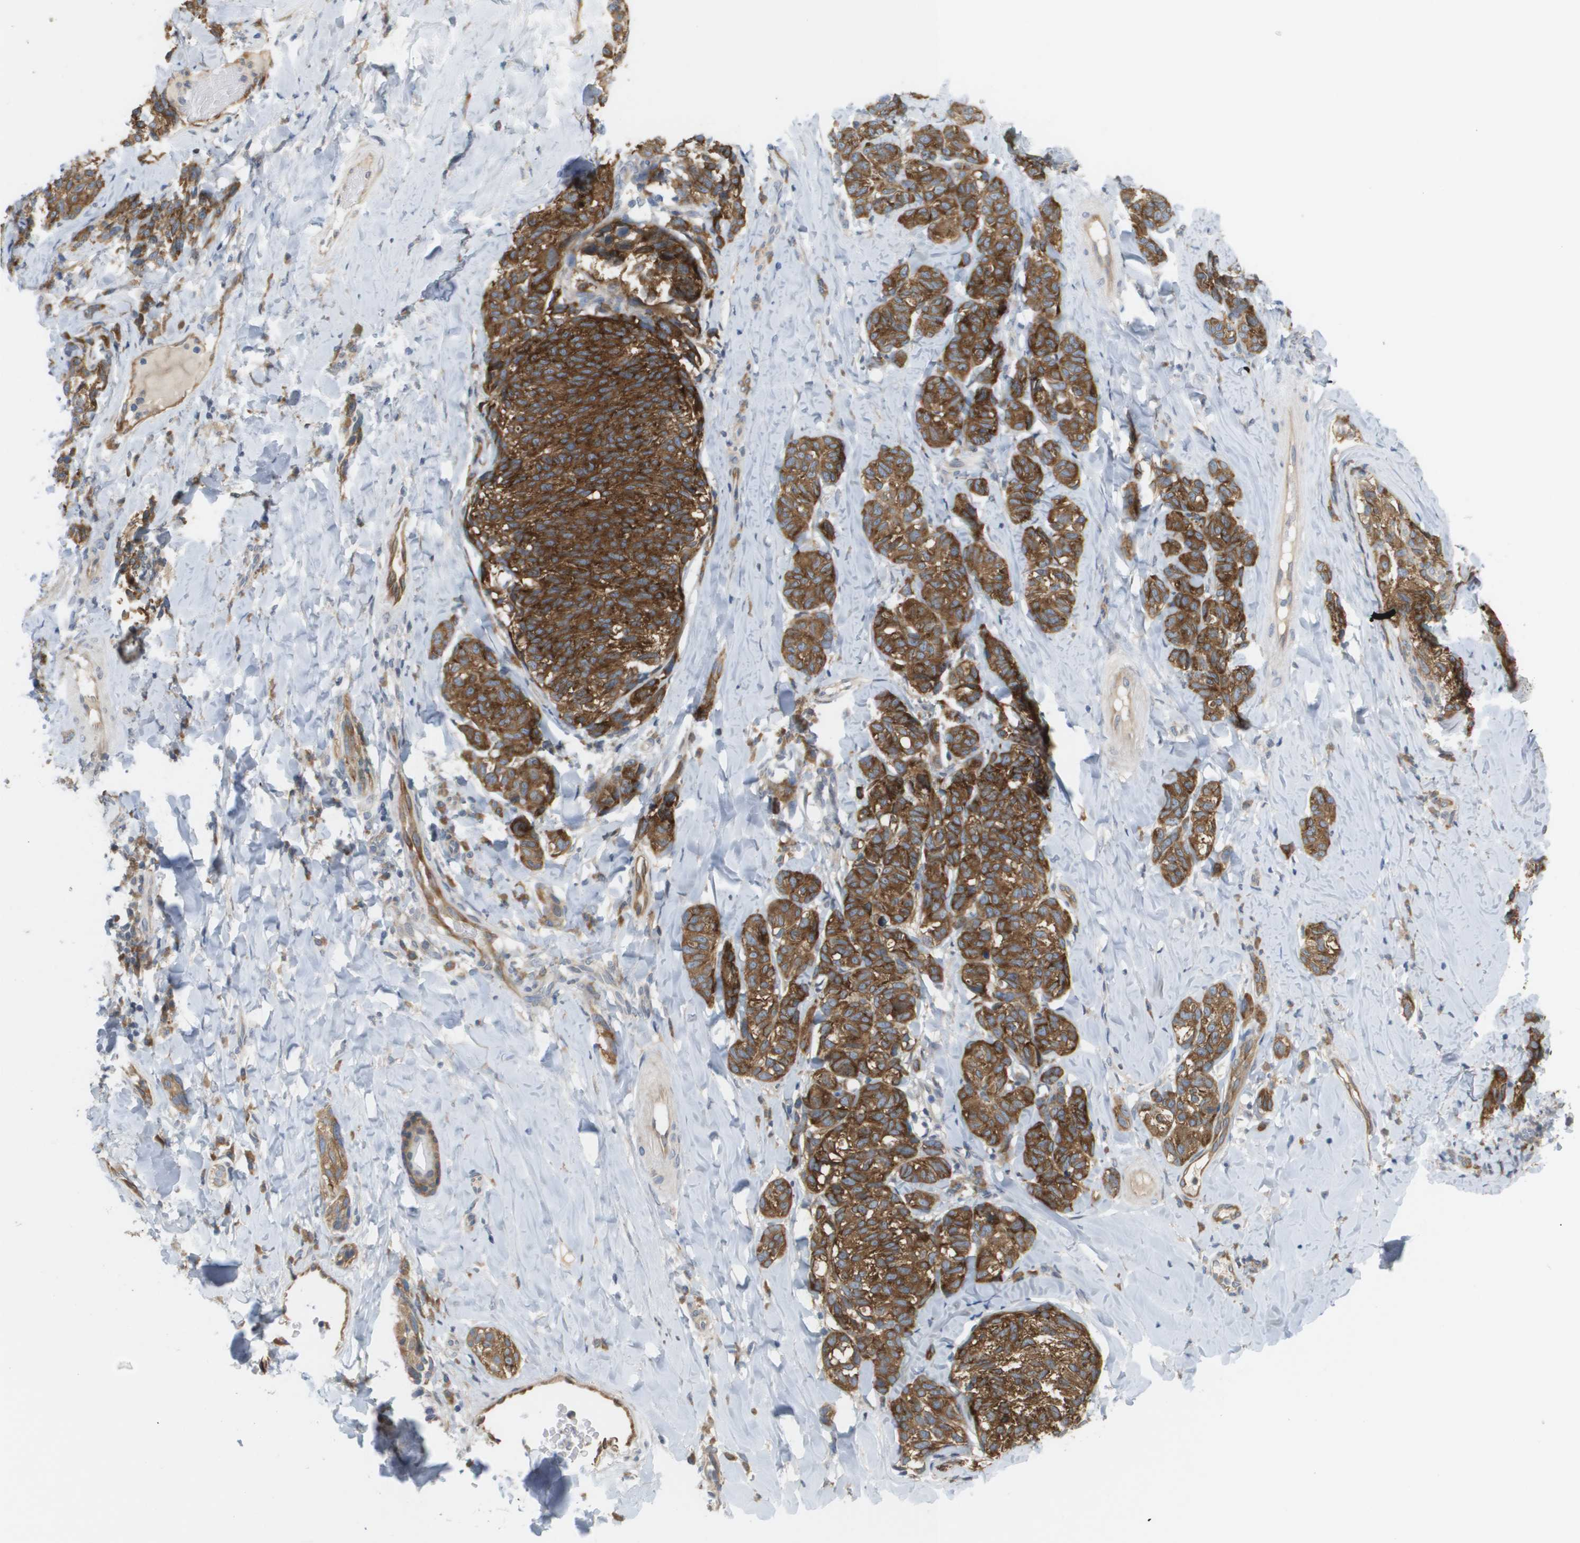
{"staining": {"intensity": "strong", "quantity": ">75%", "location": "cytoplasmic/membranous"}, "tissue": "melanoma", "cell_type": "Tumor cells", "image_type": "cancer", "snomed": [{"axis": "morphology", "description": "Malignant melanoma, NOS"}, {"axis": "topography", "description": "Skin"}], "caption": "Immunohistochemical staining of malignant melanoma displays strong cytoplasmic/membranous protein expression in about >75% of tumor cells.", "gene": "MARCHF8", "patient": {"sex": "female", "age": 73}}